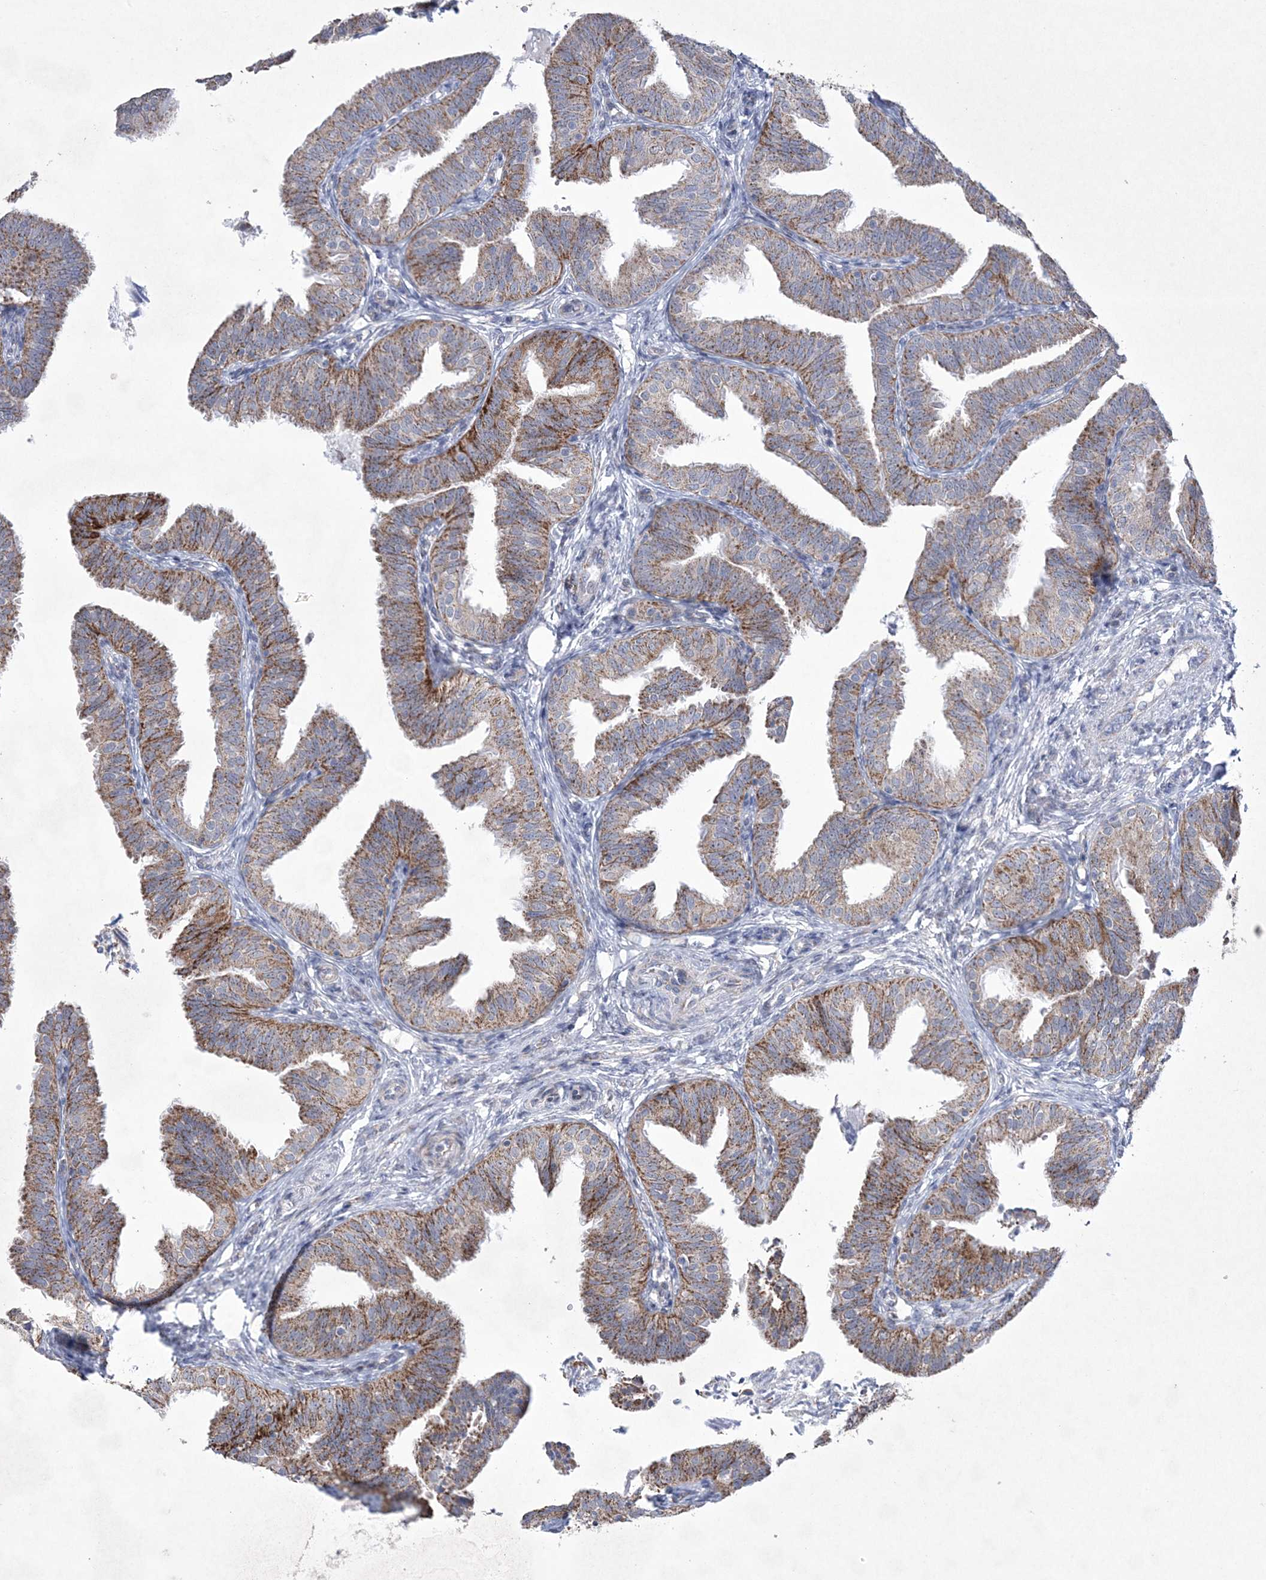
{"staining": {"intensity": "moderate", "quantity": "25%-75%", "location": "cytoplasmic/membranous"}, "tissue": "fallopian tube", "cell_type": "Glandular cells", "image_type": "normal", "snomed": [{"axis": "morphology", "description": "Normal tissue, NOS"}, {"axis": "topography", "description": "Fallopian tube"}], "caption": "A high-resolution image shows immunohistochemistry (IHC) staining of unremarkable fallopian tube, which shows moderate cytoplasmic/membranous staining in about 25%-75% of glandular cells.", "gene": "CES4A", "patient": {"sex": "female", "age": 35}}